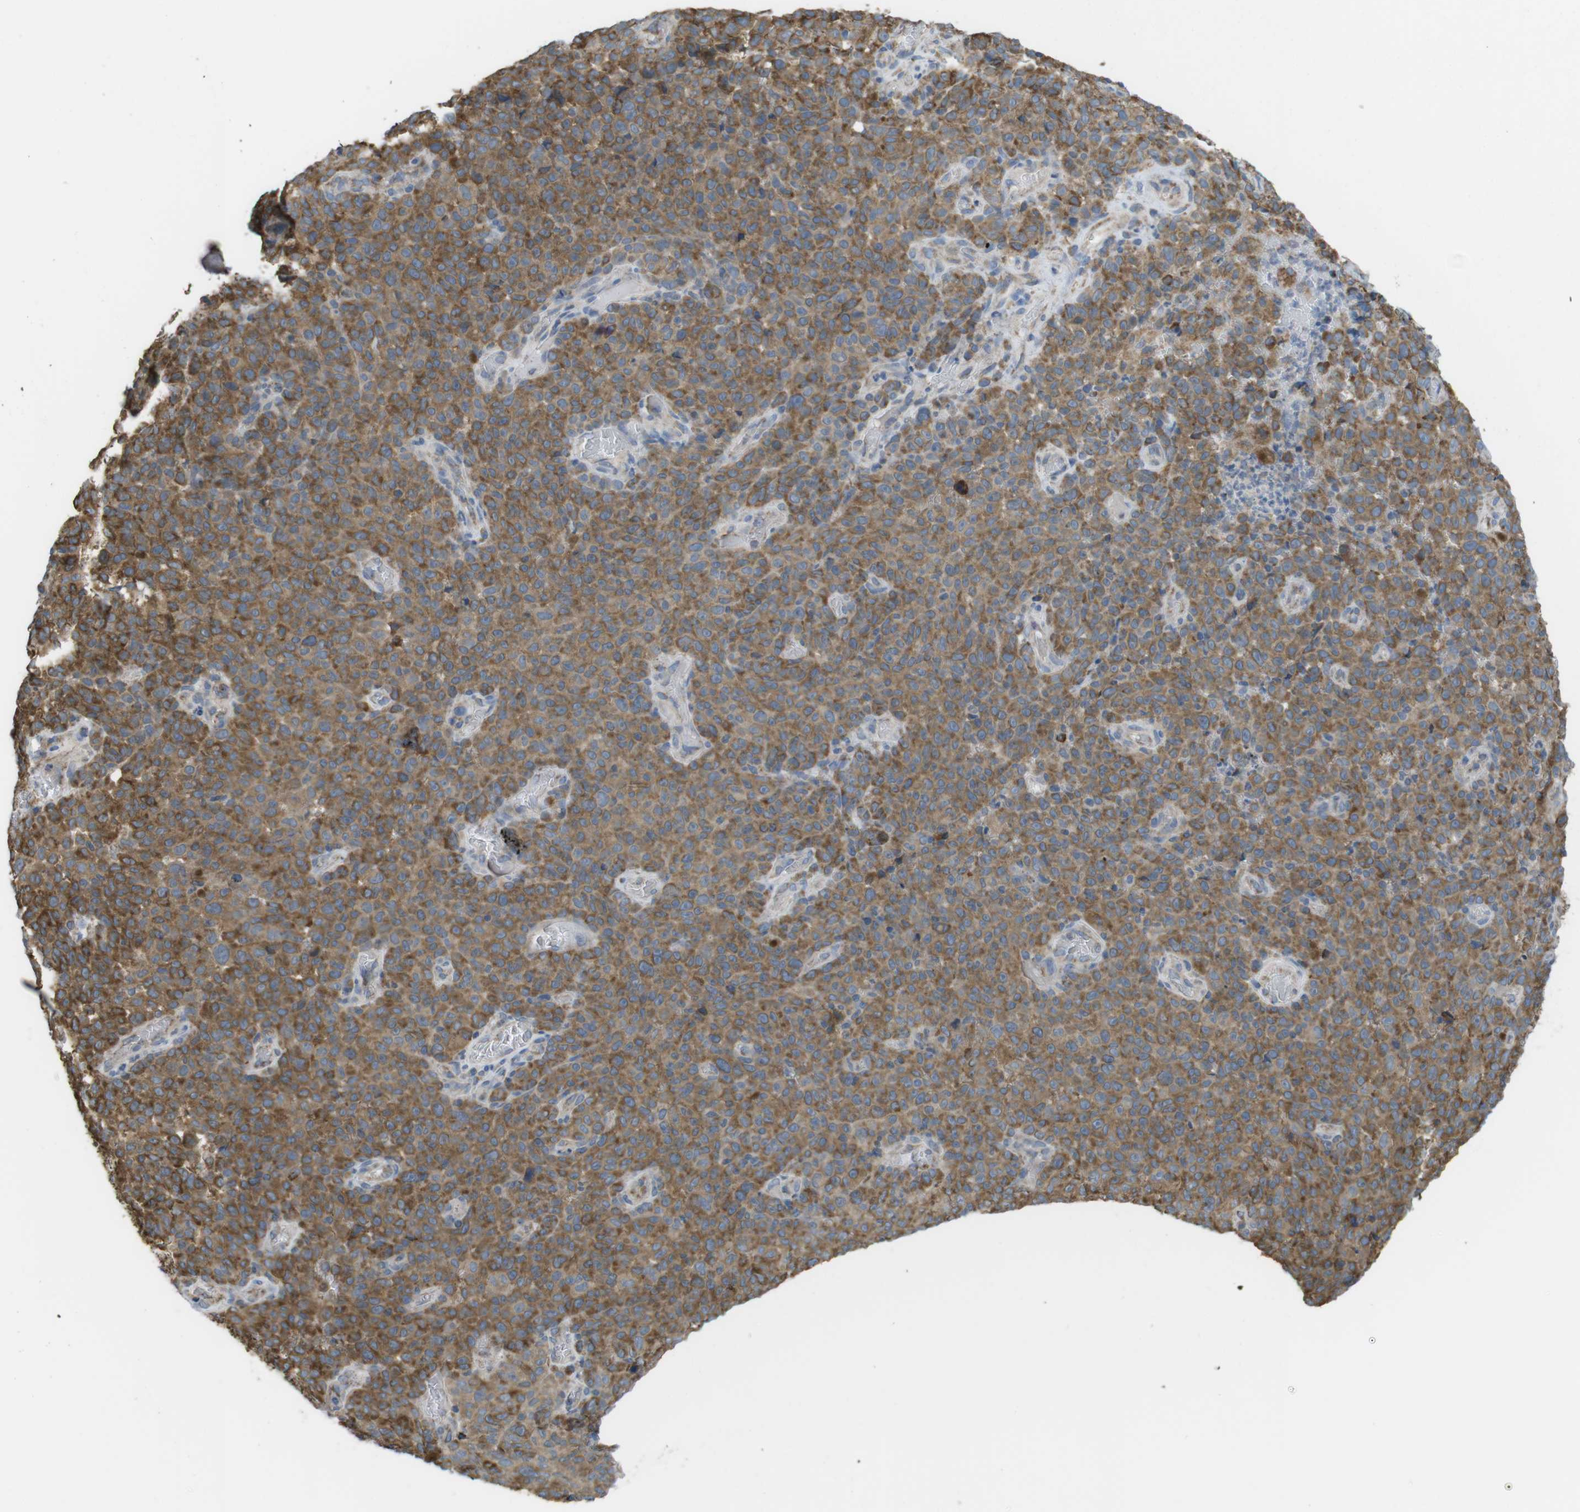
{"staining": {"intensity": "moderate", "quantity": ">75%", "location": "cytoplasmic/membranous"}, "tissue": "melanoma", "cell_type": "Tumor cells", "image_type": "cancer", "snomed": [{"axis": "morphology", "description": "Malignant melanoma, NOS"}, {"axis": "topography", "description": "Skin"}], "caption": "This is a photomicrograph of immunohistochemistry staining of malignant melanoma, which shows moderate expression in the cytoplasmic/membranous of tumor cells.", "gene": "GRIK2", "patient": {"sex": "female", "age": 82}}